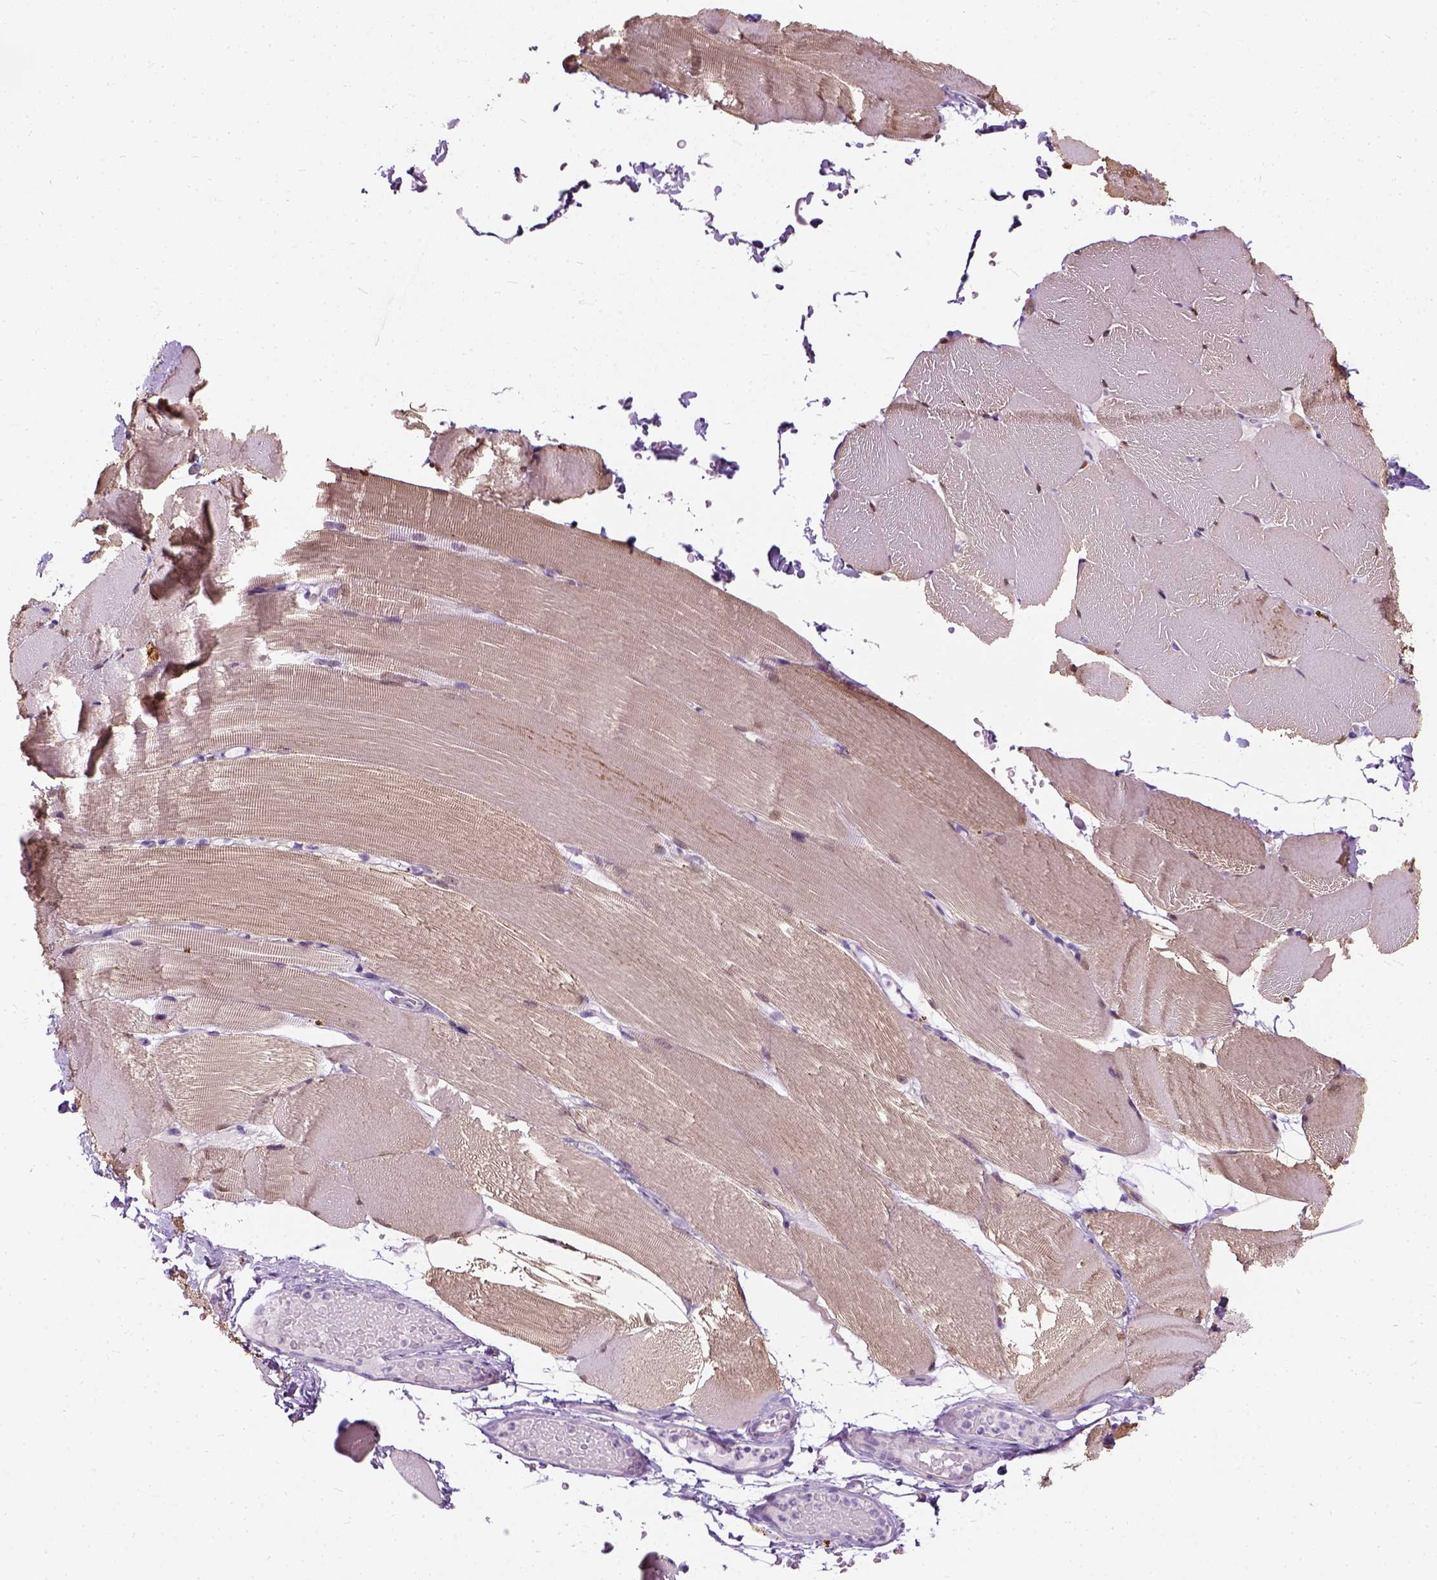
{"staining": {"intensity": "weak", "quantity": "25%-75%", "location": "cytoplasmic/membranous"}, "tissue": "skeletal muscle", "cell_type": "Myocytes", "image_type": "normal", "snomed": [{"axis": "morphology", "description": "Normal tissue, NOS"}, {"axis": "topography", "description": "Skeletal muscle"}], "caption": "A low amount of weak cytoplasmic/membranous staining is appreciated in approximately 25%-75% of myocytes in benign skeletal muscle.", "gene": "TRIM72", "patient": {"sex": "female", "age": 37}}